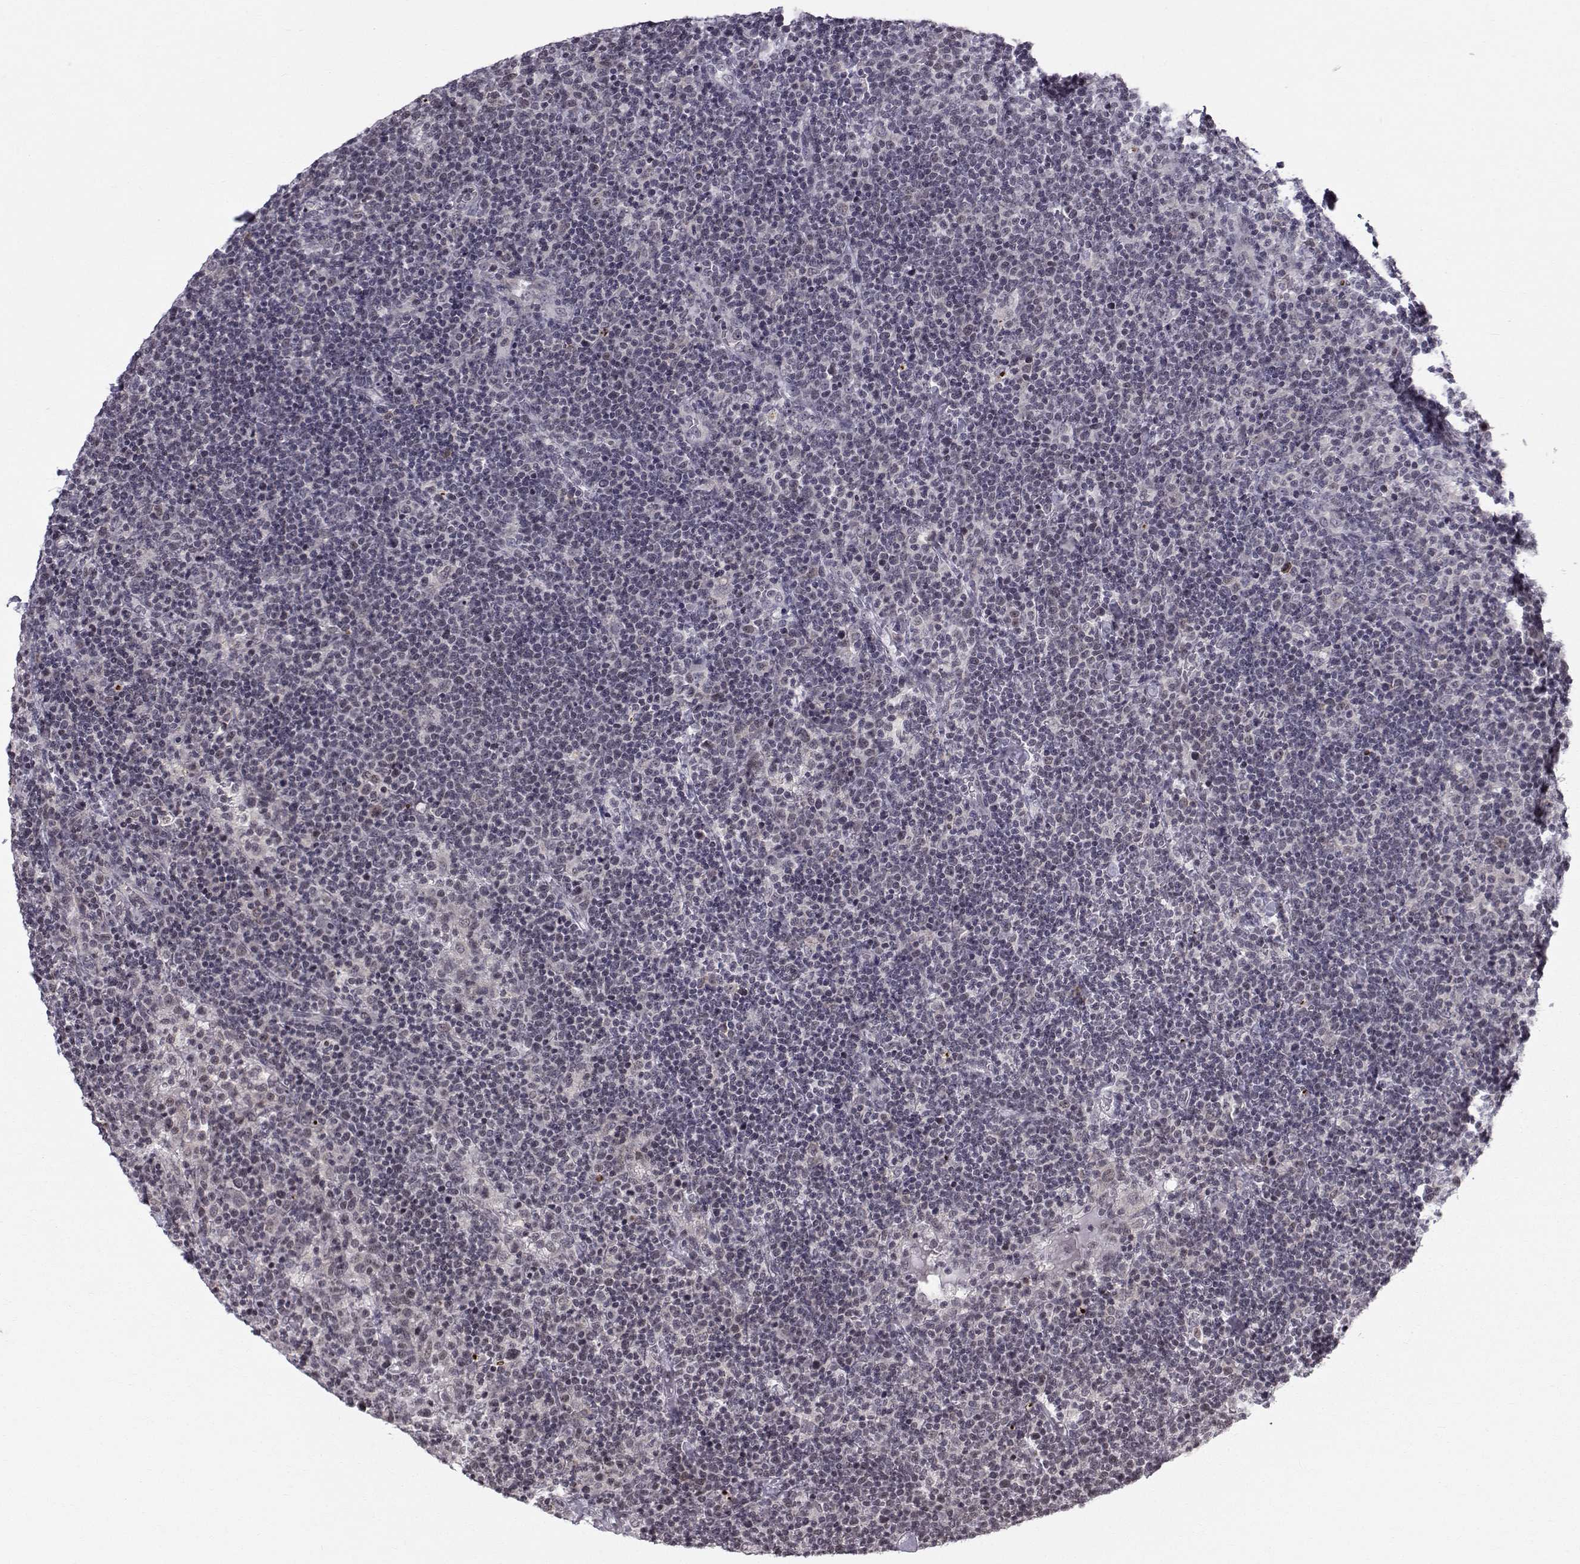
{"staining": {"intensity": "negative", "quantity": "none", "location": "none"}, "tissue": "lymphoma", "cell_type": "Tumor cells", "image_type": "cancer", "snomed": [{"axis": "morphology", "description": "Malignant lymphoma, non-Hodgkin's type, High grade"}, {"axis": "topography", "description": "Lymph node"}], "caption": "Micrograph shows no significant protein staining in tumor cells of lymphoma.", "gene": "MARCHF4", "patient": {"sex": "male", "age": 61}}